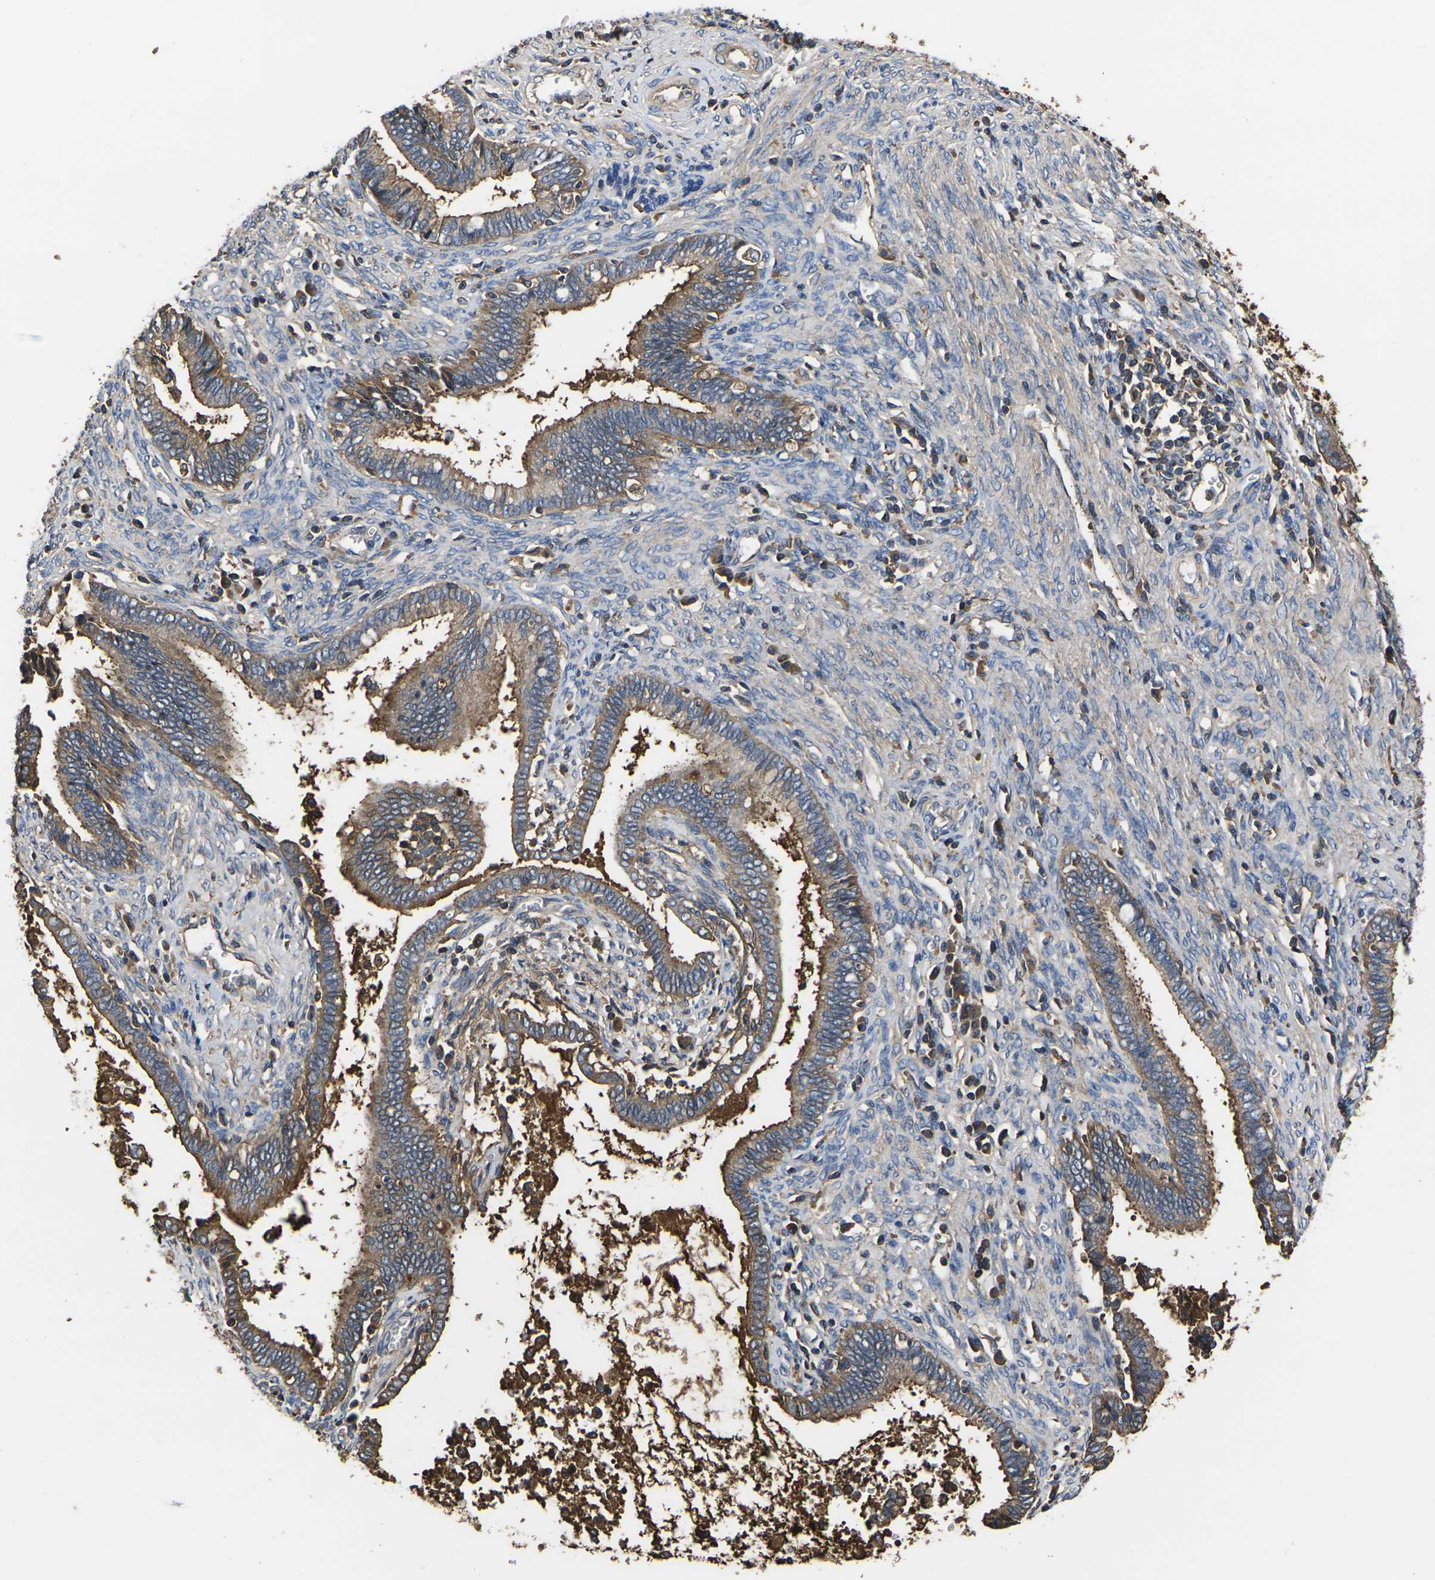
{"staining": {"intensity": "moderate", "quantity": ">75%", "location": "cytoplasmic/membranous"}, "tissue": "cervical cancer", "cell_type": "Tumor cells", "image_type": "cancer", "snomed": [{"axis": "morphology", "description": "Adenocarcinoma, NOS"}, {"axis": "topography", "description": "Cervix"}], "caption": "Moderate cytoplasmic/membranous expression is seen in approximately >75% of tumor cells in cervical cancer (adenocarcinoma).", "gene": "HSPG2", "patient": {"sex": "female", "age": 44}}